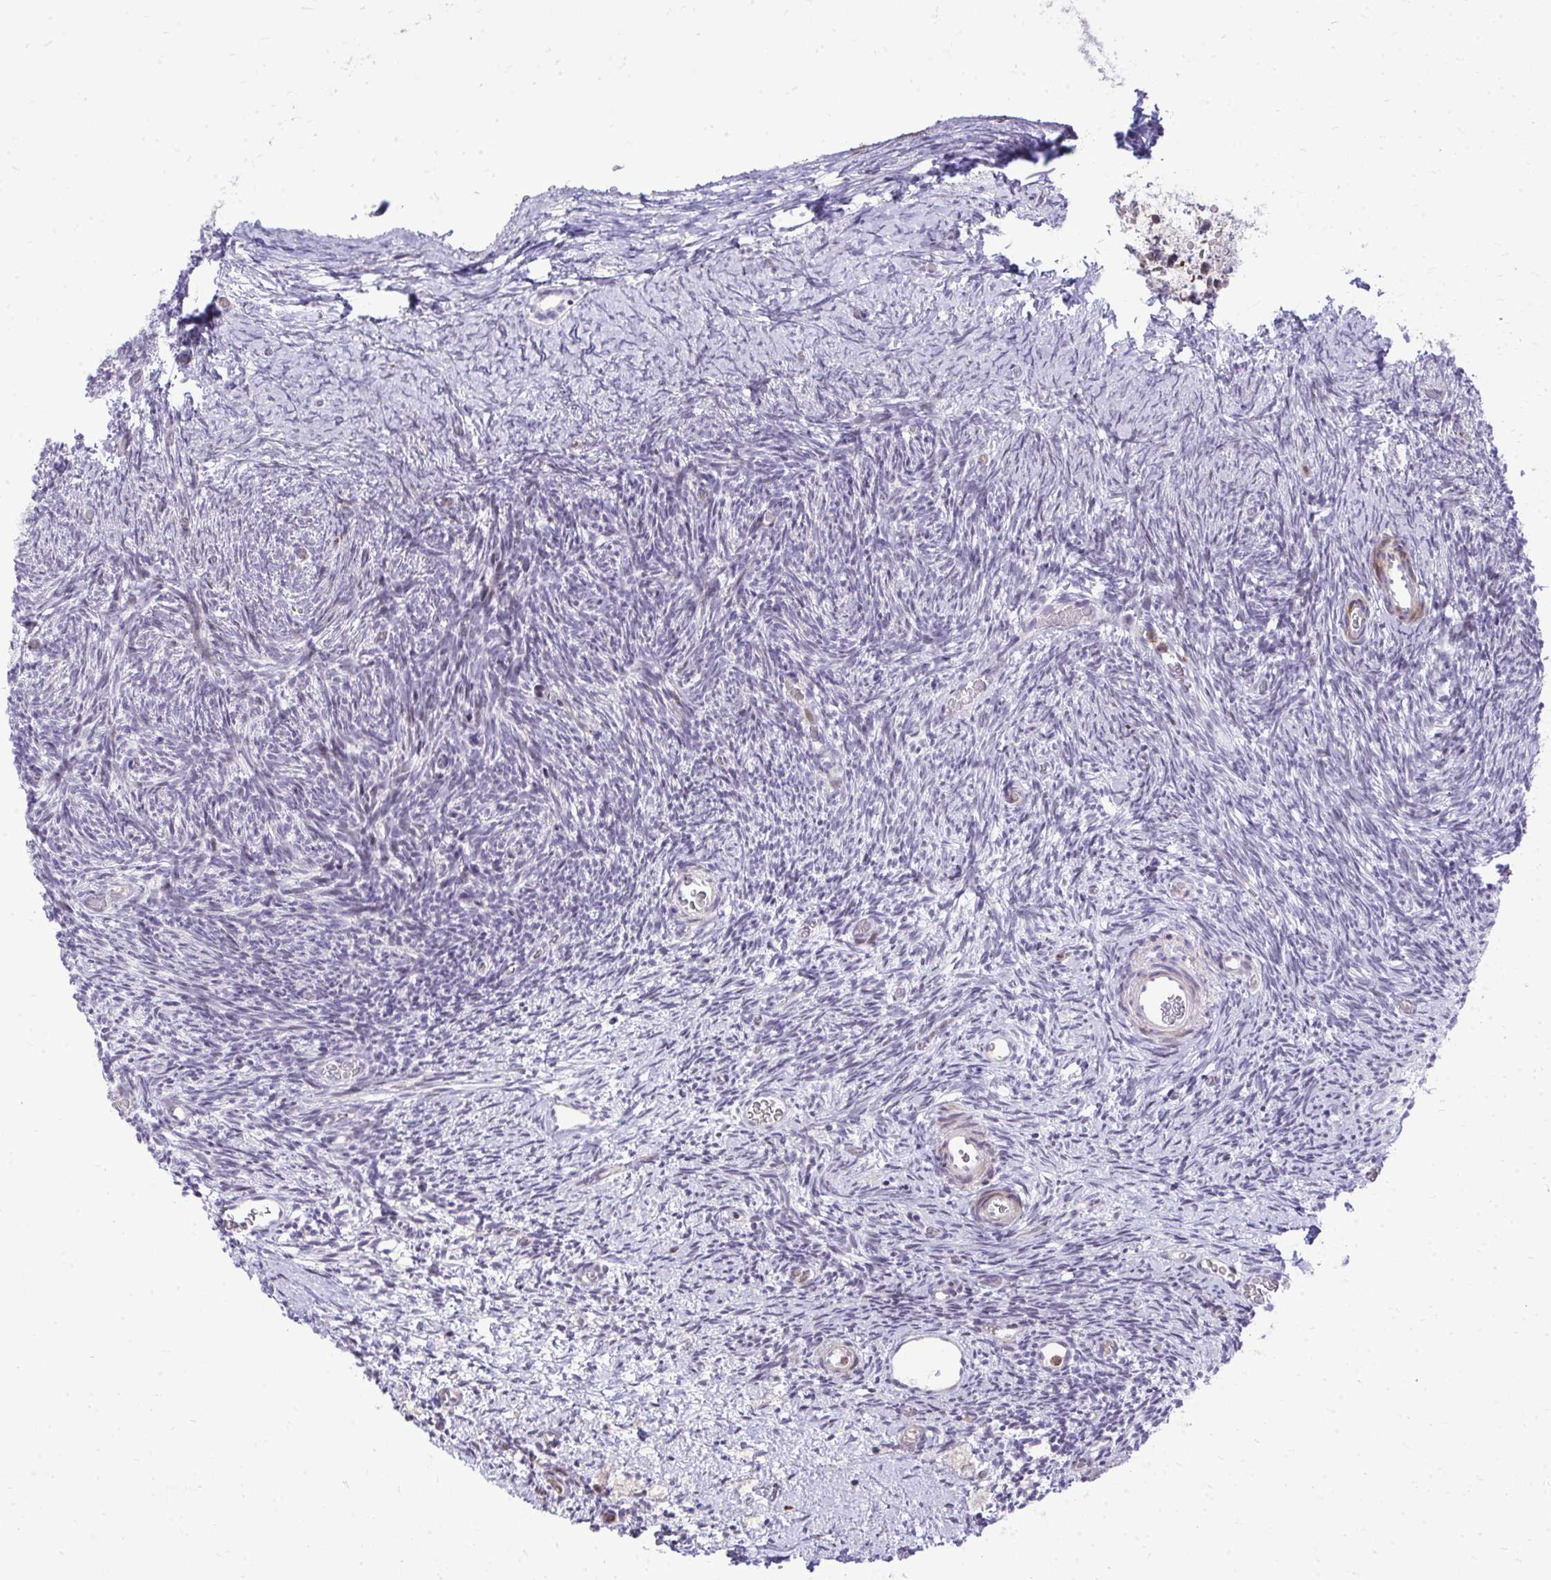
{"staining": {"intensity": "negative", "quantity": "none", "location": "none"}, "tissue": "ovary", "cell_type": "Ovarian stroma cells", "image_type": "normal", "snomed": [{"axis": "morphology", "description": "Normal tissue, NOS"}, {"axis": "topography", "description": "Ovary"}], "caption": "This is an immunohistochemistry histopathology image of unremarkable ovary. There is no positivity in ovarian stroma cells.", "gene": "DLX4", "patient": {"sex": "female", "age": 39}}